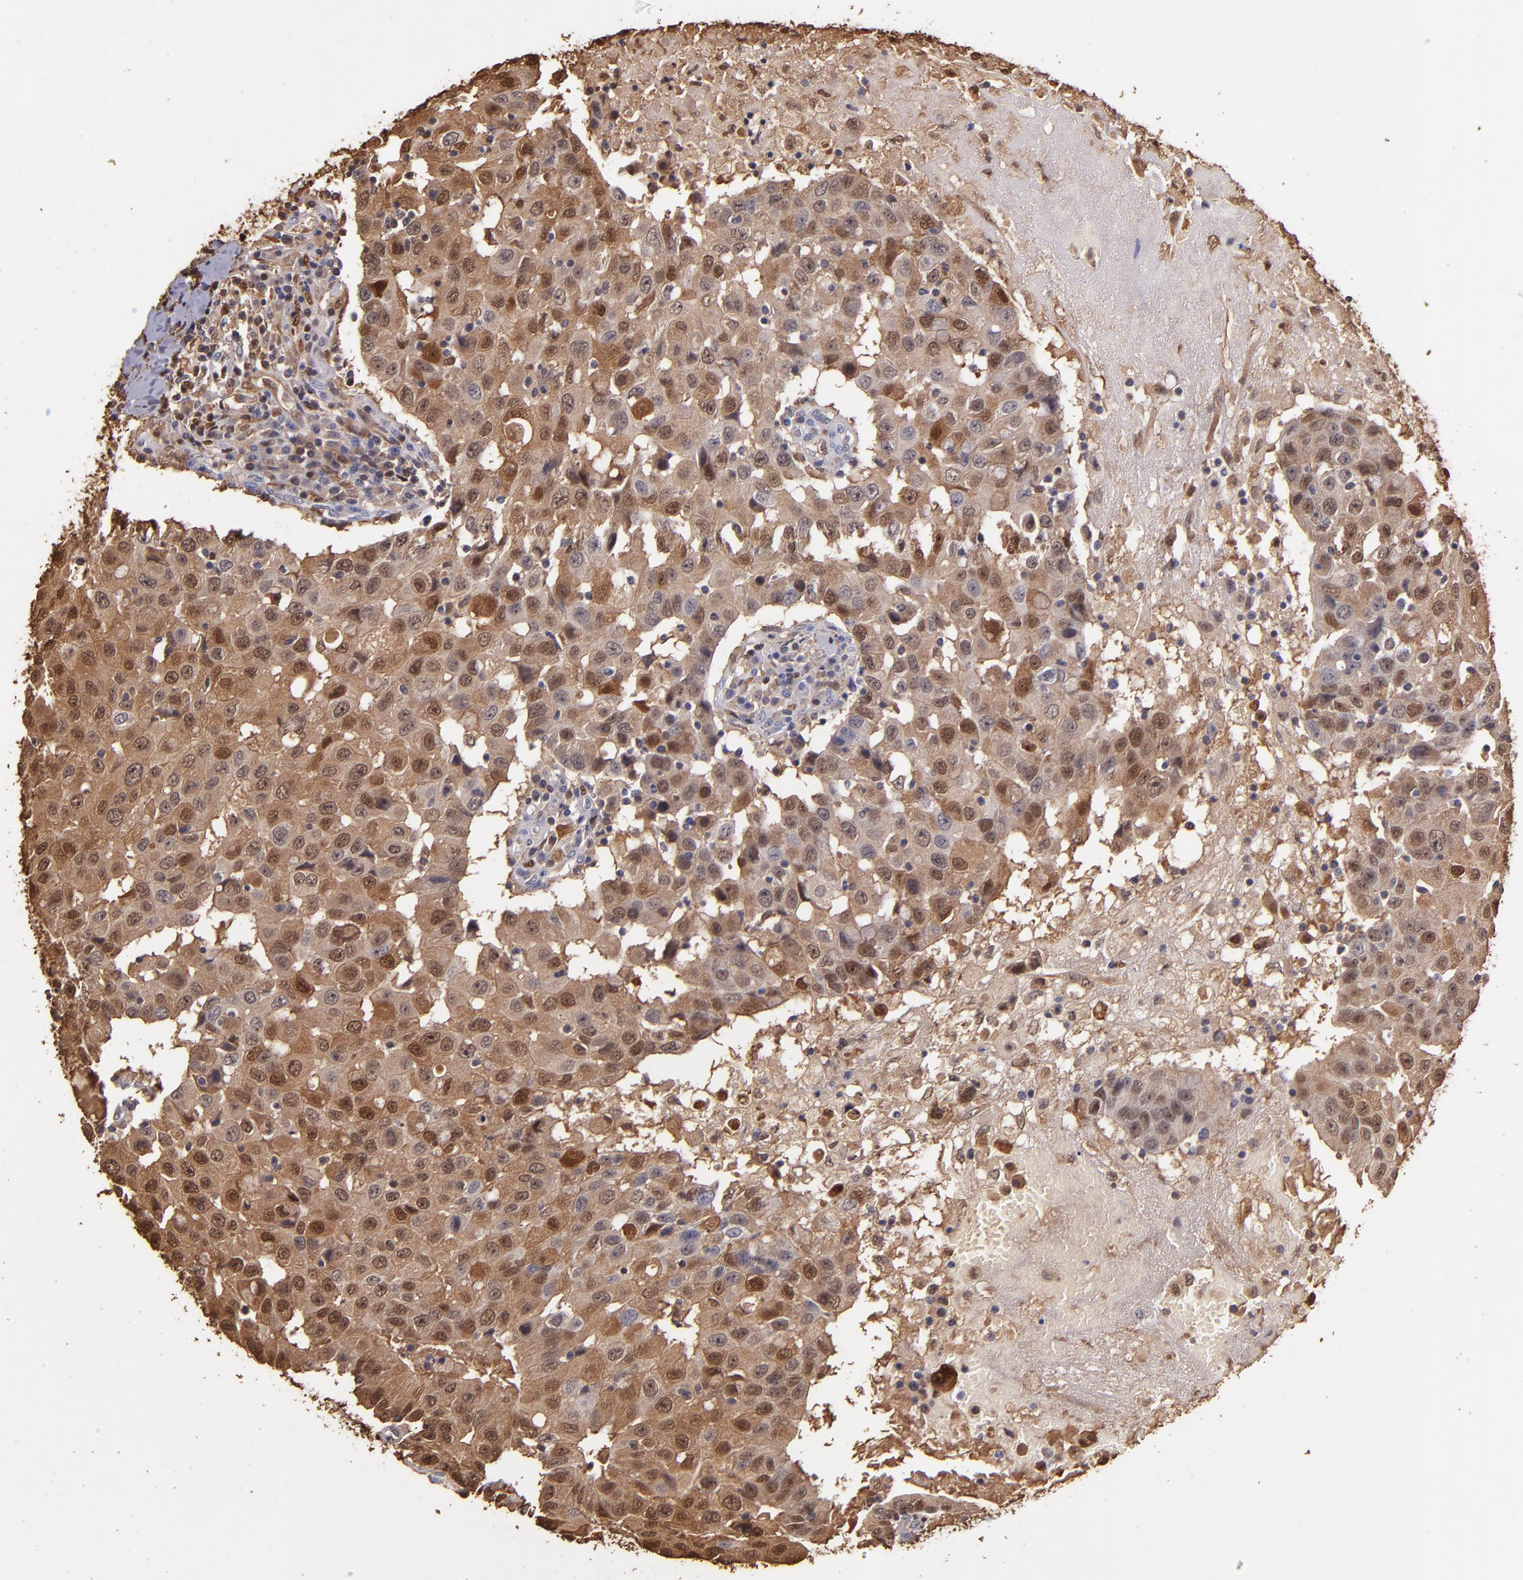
{"staining": {"intensity": "moderate", "quantity": ">75%", "location": "cytoplasmic/membranous,nuclear"}, "tissue": "breast cancer", "cell_type": "Tumor cells", "image_type": "cancer", "snomed": [{"axis": "morphology", "description": "Duct carcinoma"}, {"axis": "topography", "description": "Breast"}], "caption": "Immunohistochemical staining of human breast intraductal carcinoma displays medium levels of moderate cytoplasmic/membranous and nuclear positivity in about >75% of tumor cells.", "gene": "S100A6", "patient": {"sex": "female", "age": 27}}